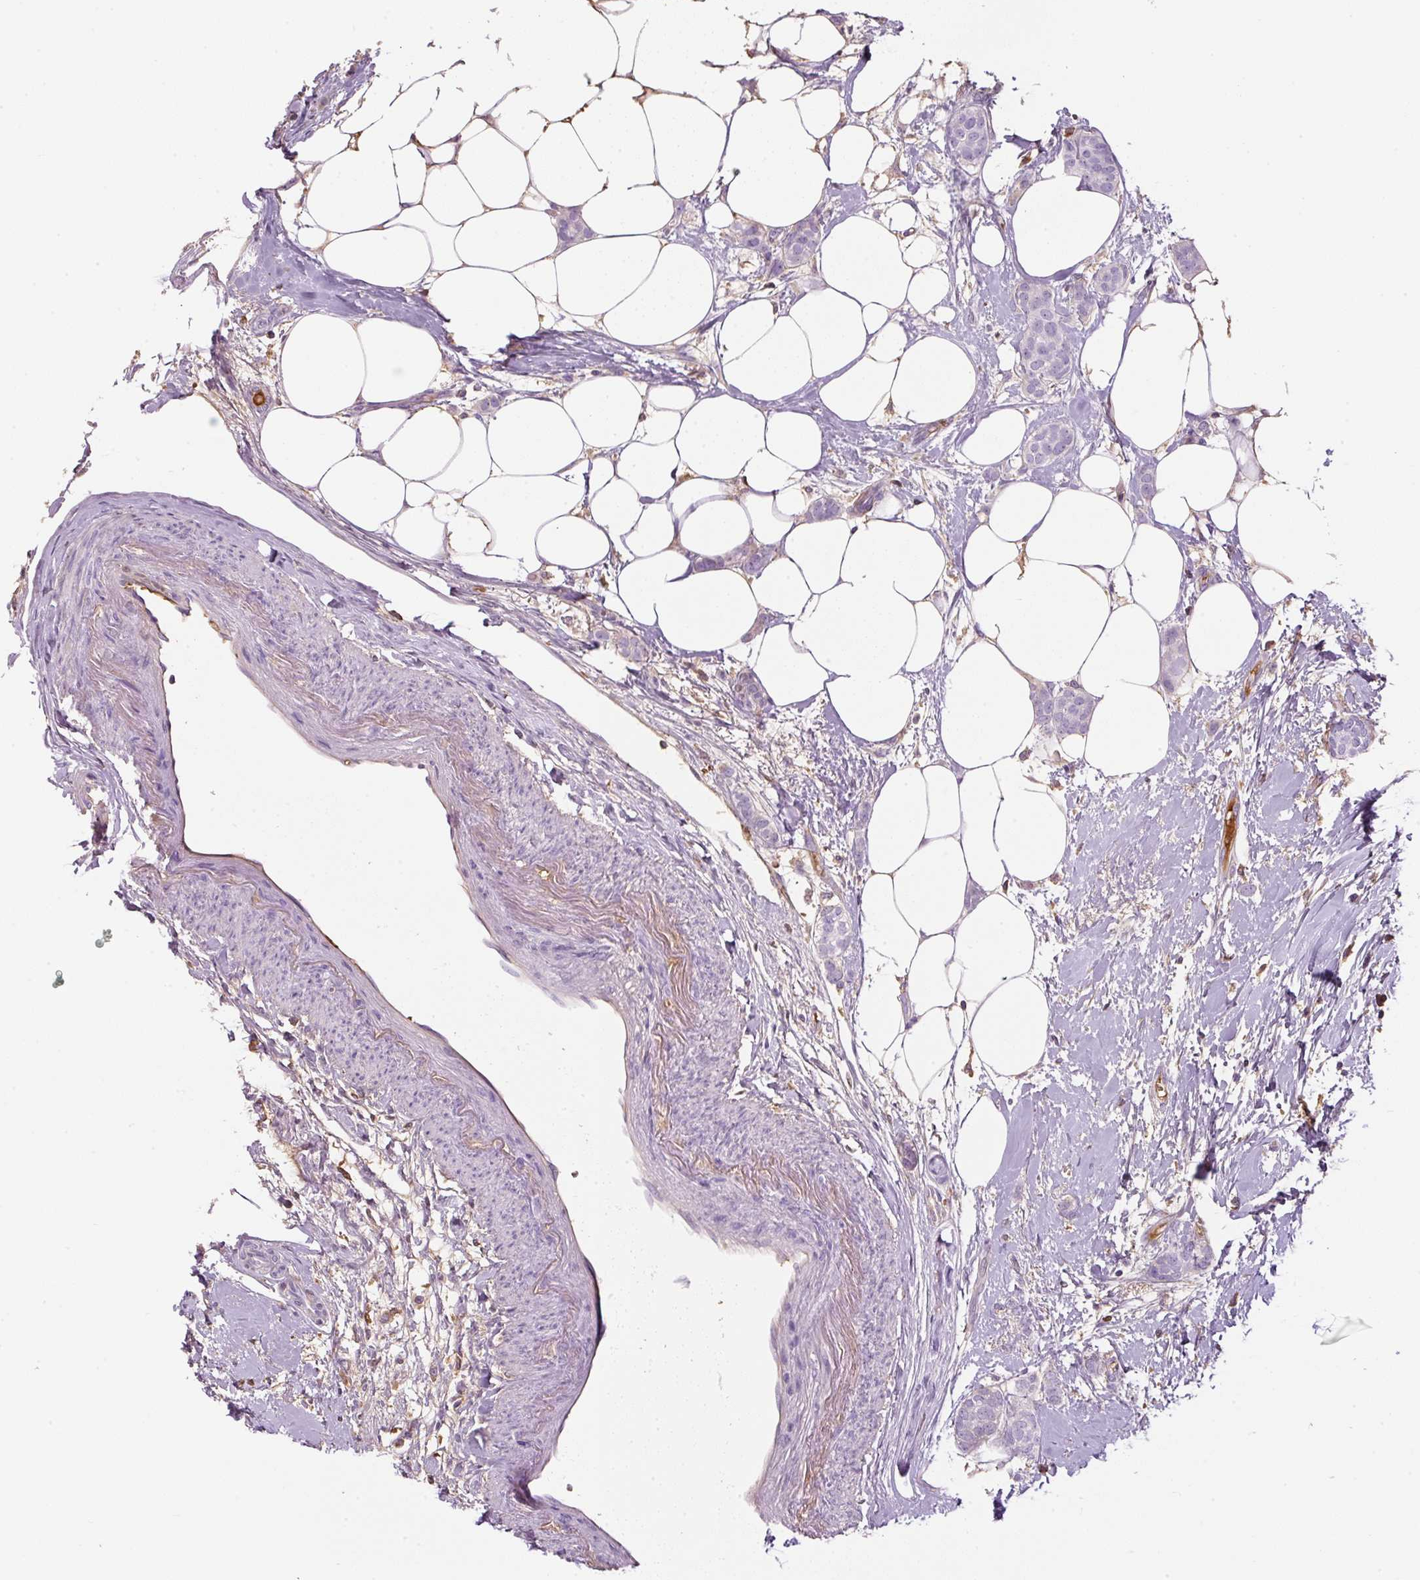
{"staining": {"intensity": "negative", "quantity": "none", "location": "none"}, "tissue": "breast cancer", "cell_type": "Tumor cells", "image_type": "cancer", "snomed": [{"axis": "morphology", "description": "Duct carcinoma"}, {"axis": "topography", "description": "Breast"}], "caption": "Immunohistochemistry histopathology image of neoplastic tissue: breast cancer stained with DAB exhibits no significant protein positivity in tumor cells. (DAB (3,3'-diaminobenzidine) immunohistochemistry (IHC), high magnification).", "gene": "APOA1", "patient": {"sex": "female", "age": 72}}